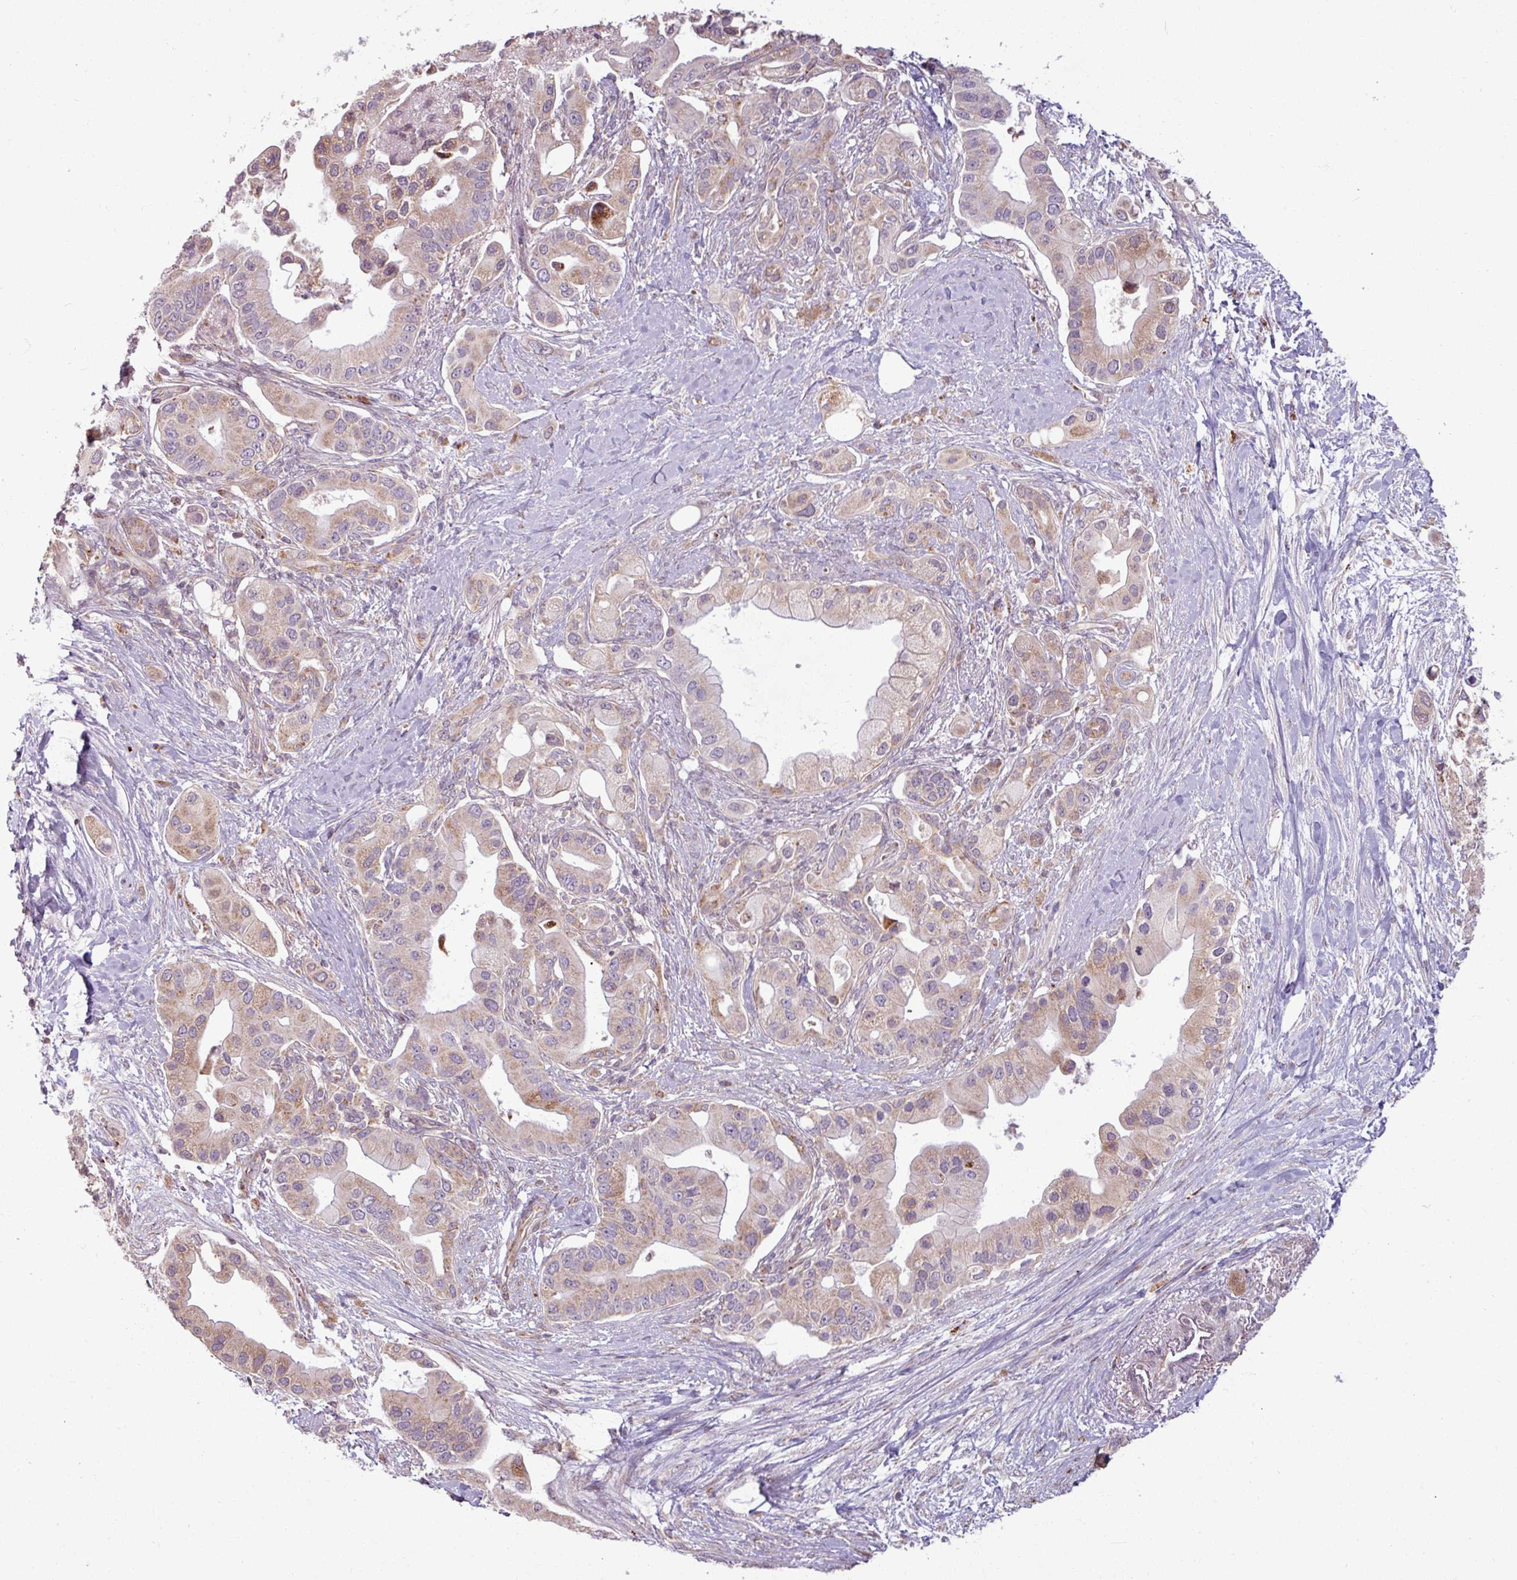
{"staining": {"intensity": "weak", "quantity": "25%-75%", "location": "cytoplasmic/membranous"}, "tissue": "pancreatic cancer", "cell_type": "Tumor cells", "image_type": "cancer", "snomed": [{"axis": "morphology", "description": "Adenocarcinoma, NOS"}, {"axis": "topography", "description": "Pancreas"}], "caption": "Tumor cells exhibit weak cytoplasmic/membranous positivity in approximately 25%-75% of cells in pancreatic cancer (adenocarcinoma).", "gene": "MAGT1", "patient": {"sex": "male", "age": 57}}